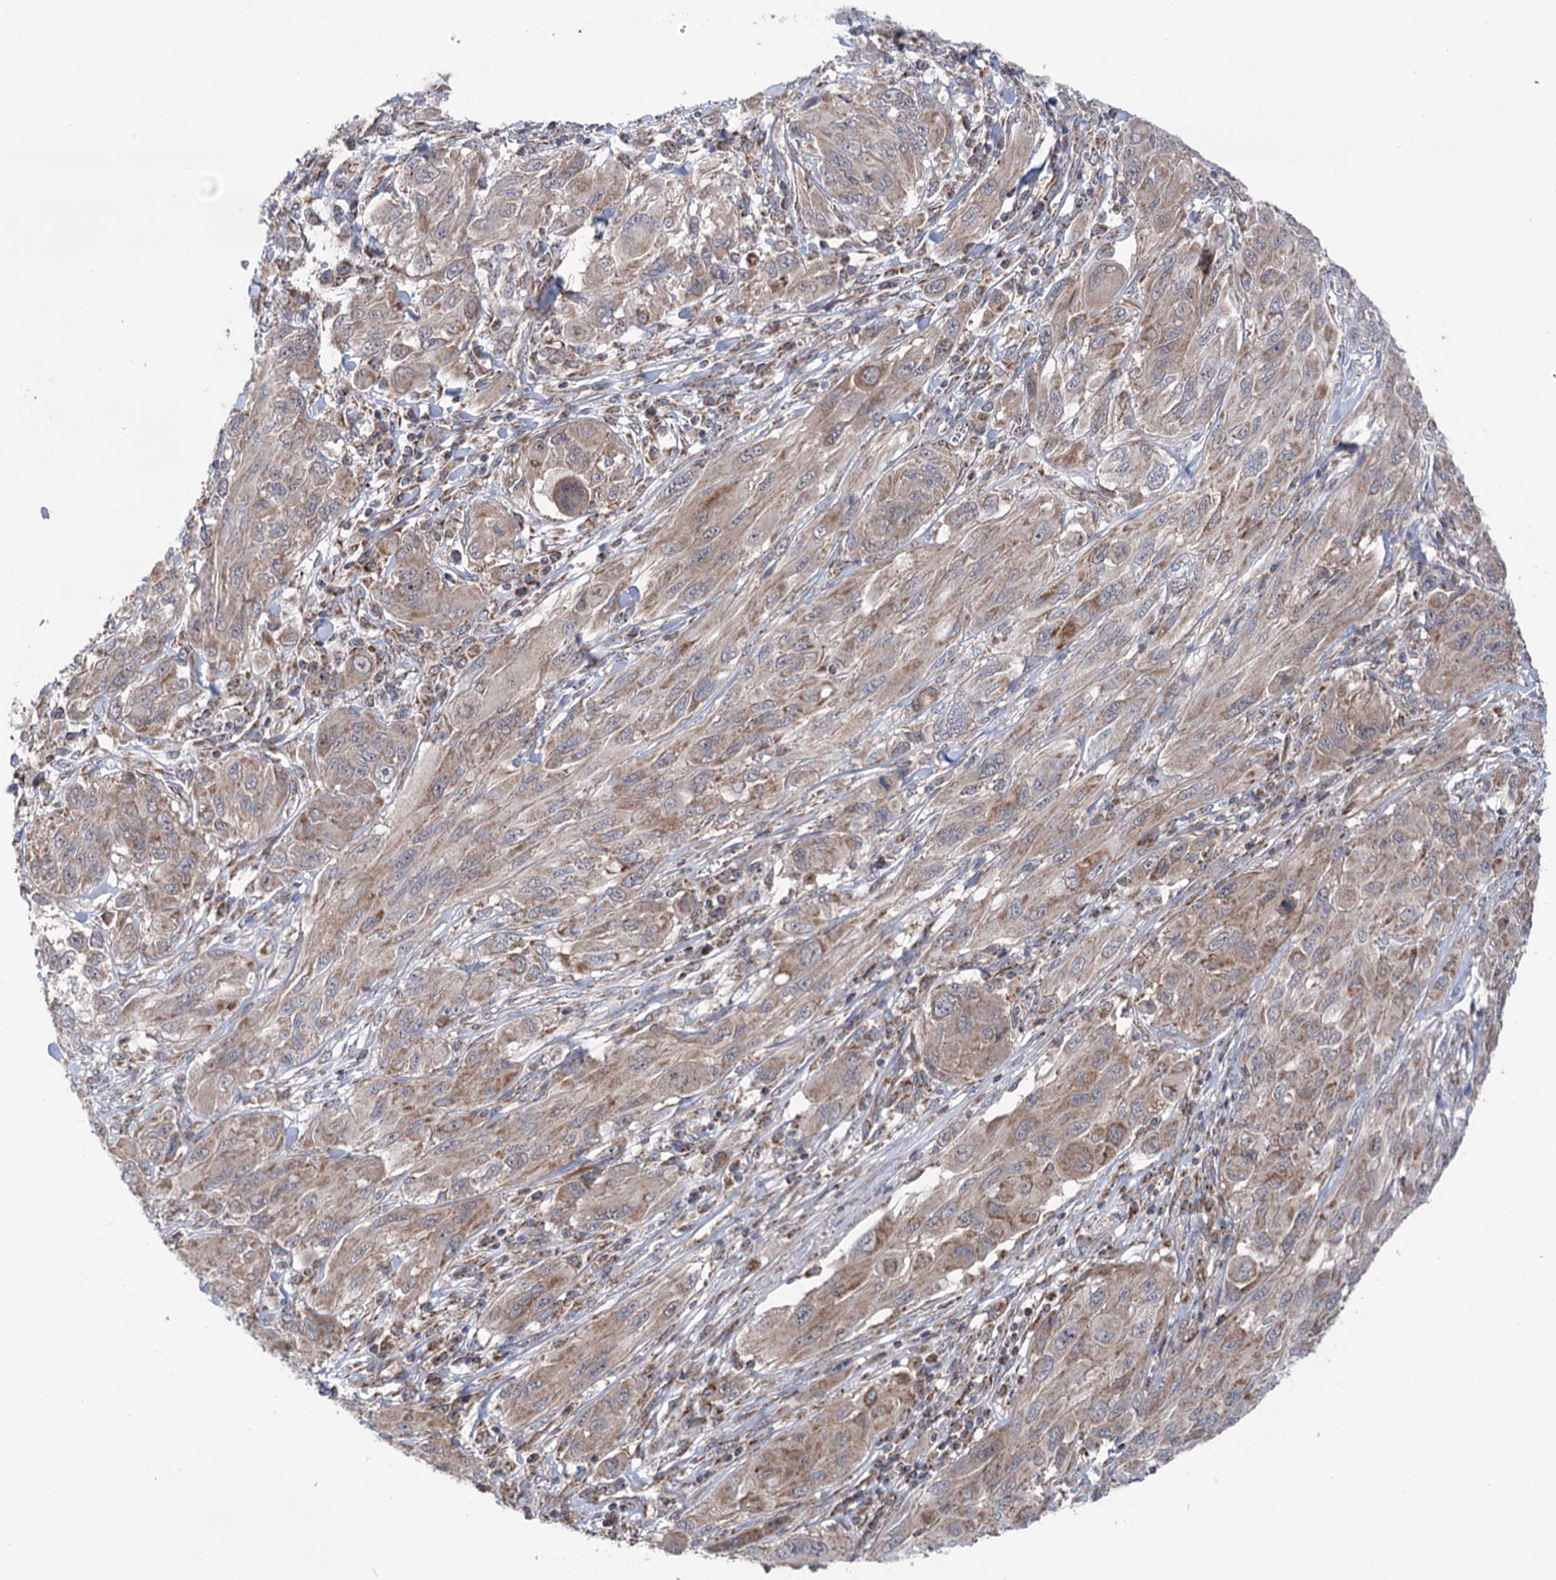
{"staining": {"intensity": "weak", "quantity": ">75%", "location": "cytoplasmic/membranous"}, "tissue": "melanoma", "cell_type": "Tumor cells", "image_type": "cancer", "snomed": [{"axis": "morphology", "description": "Malignant melanoma, NOS"}, {"axis": "topography", "description": "Skin"}], "caption": "A high-resolution histopathology image shows immunohistochemistry (IHC) staining of melanoma, which demonstrates weak cytoplasmic/membranous positivity in about >75% of tumor cells.", "gene": "SUCLA2", "patient": {"sex": "female", "age": 91}}